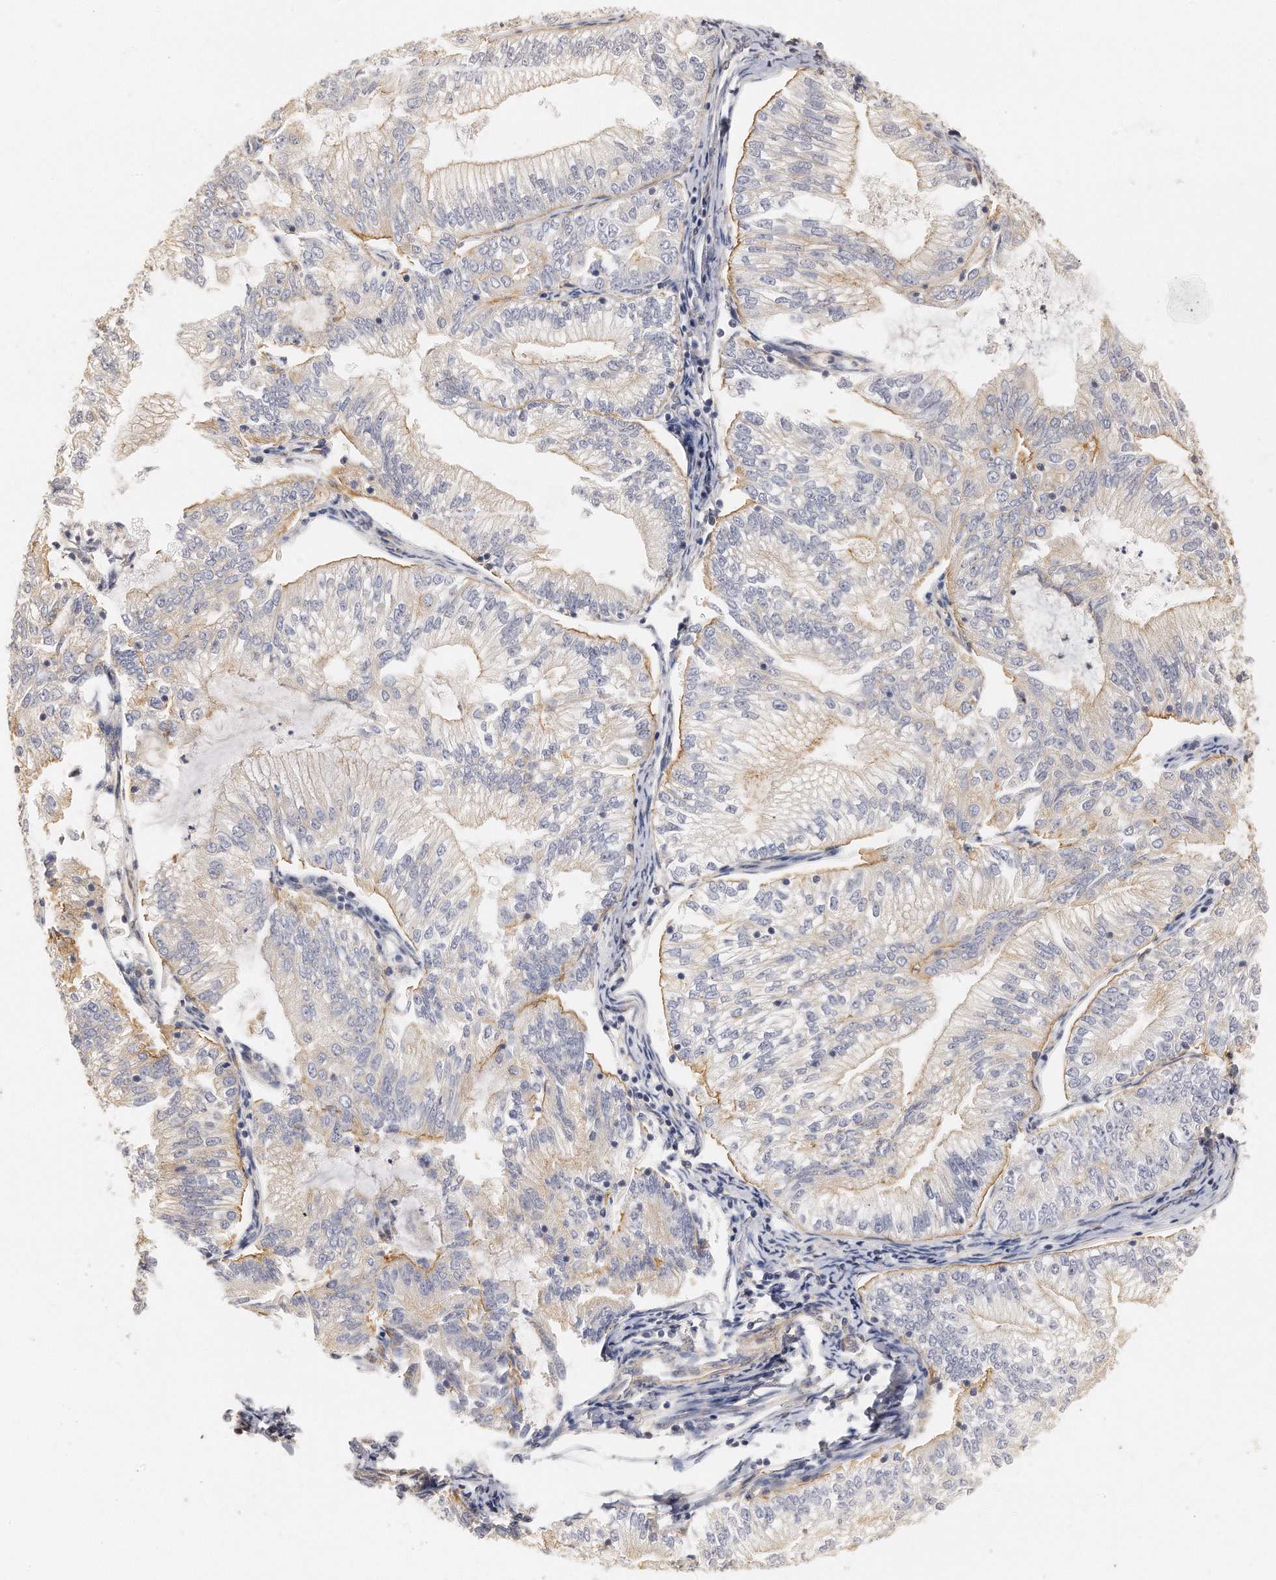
{"staining": {"intensity": "moderate", "quantity": "<25%", "location": "cytoplasmic/membranous"}, "tissue": "endometrial cancer", "cell_type": "Tumor cells", "image_type": "cancer", "snomed": [{"axis": "morphology", "description": "Adenocarcinoma, NOS"}, {"axis": "topography", "description": "Endometrium"}], "caption": "Immunohistochemical staining of adenocarcinoma (endometrial) displays low levels of moderate cytoplasmic/membranous expression in approximately <25% of tumor cells.", "gene": "CHST7", "patient": {"sex": "female", "age": 69}}